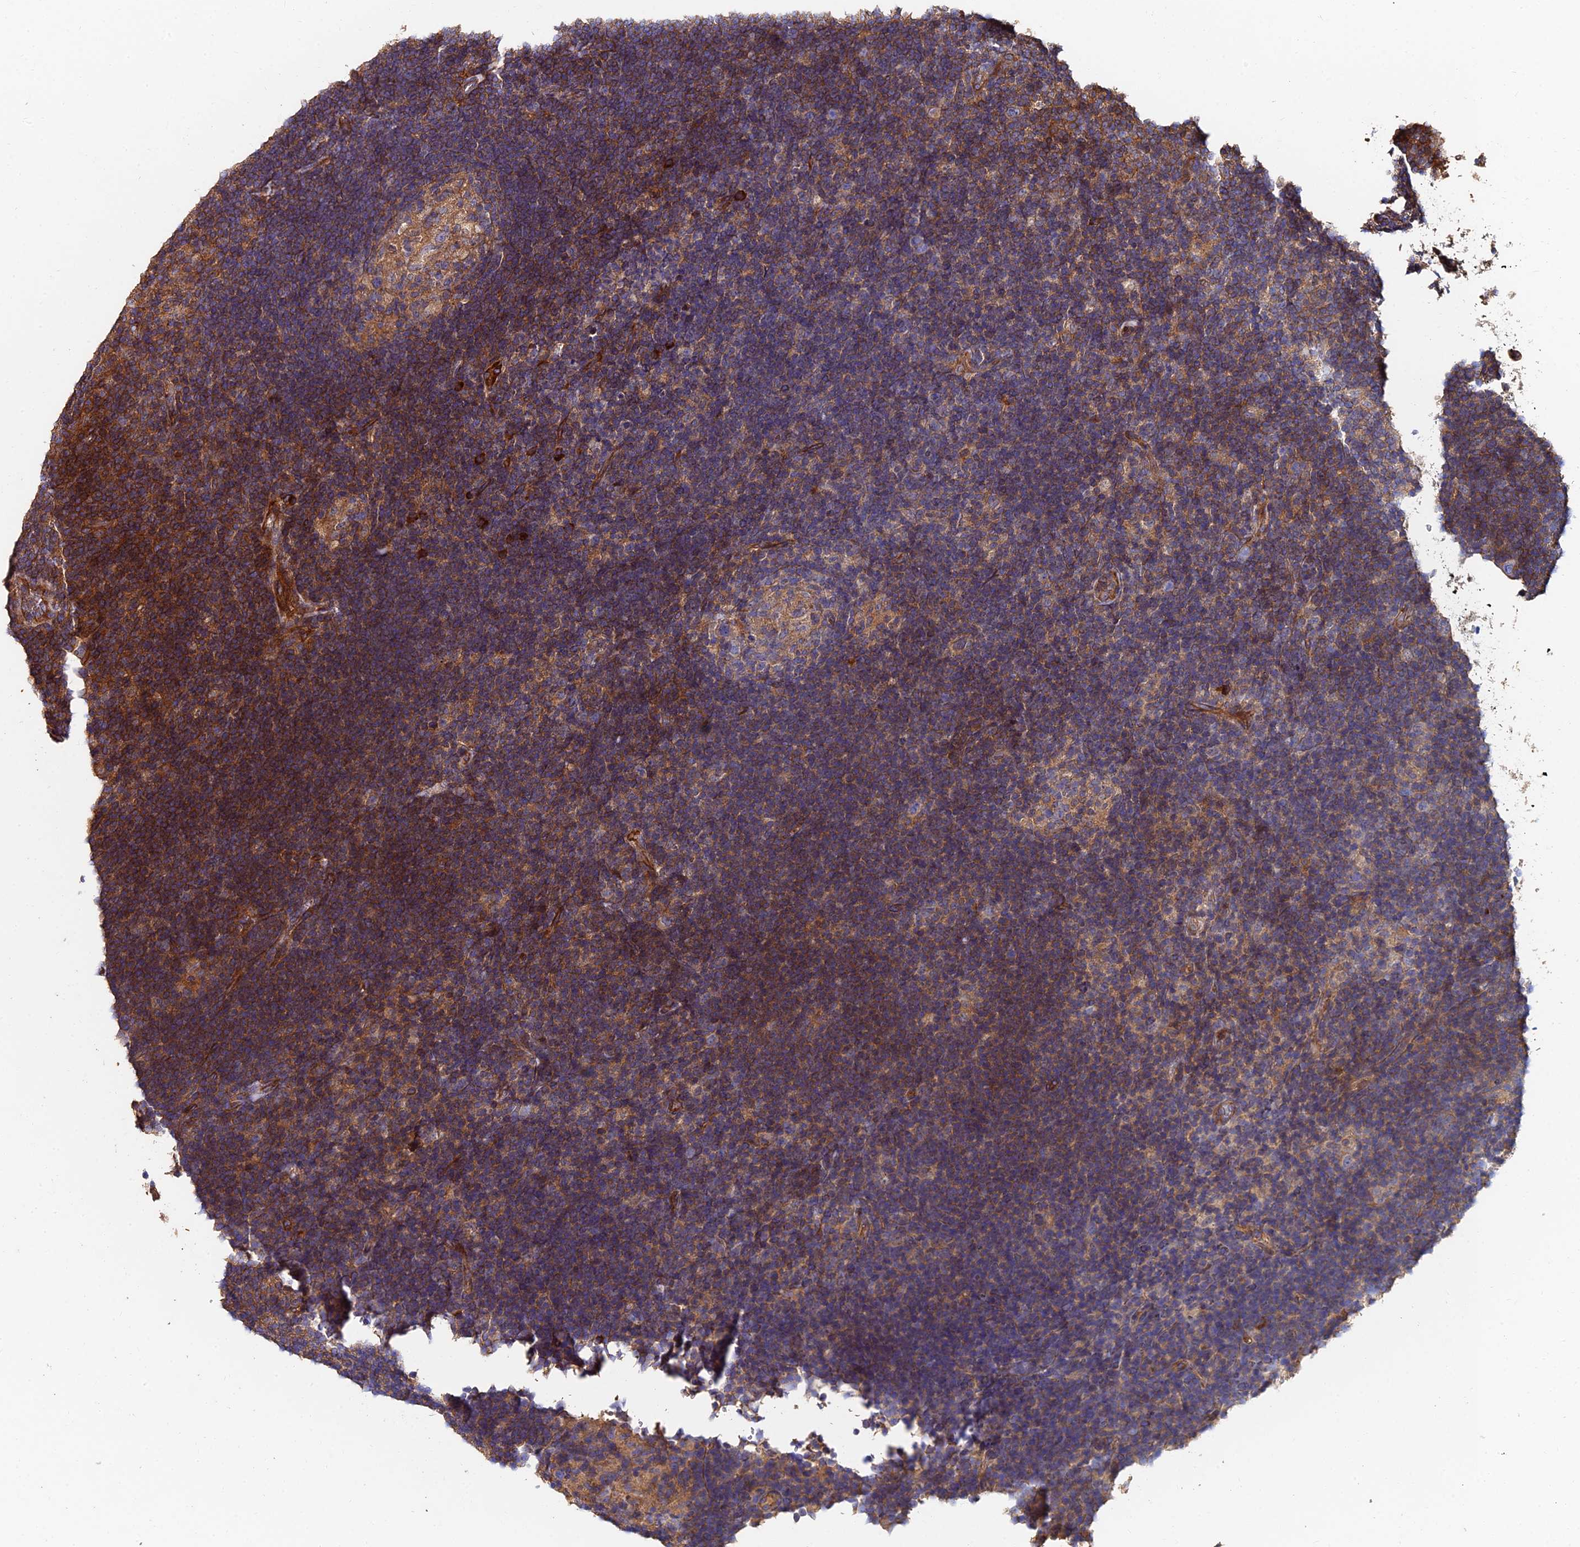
{"staining": {"intensity": "weak", "quantity": "25%-75%", "location": "cytoplasmic/membranous"}, "tissue": "lymphoma", "cell_type": "Tumor cells", "image_type": "cancer", "snomed": [{"axis": "morphology", "description": "Hodgkin's disease, NOS"}, {"axis": "topography", "description": "Lymph node"}], "caption": "Immunohistochemistry (DAB (3,3'-diaminobenzidine)) staining of human lymphoma shows weak cytoplasmic/membranous protein positivity in approximately 25%-75% of tumor cells.", "gene": "EXT1", "patient": {"sex": "female", "age": 57}}